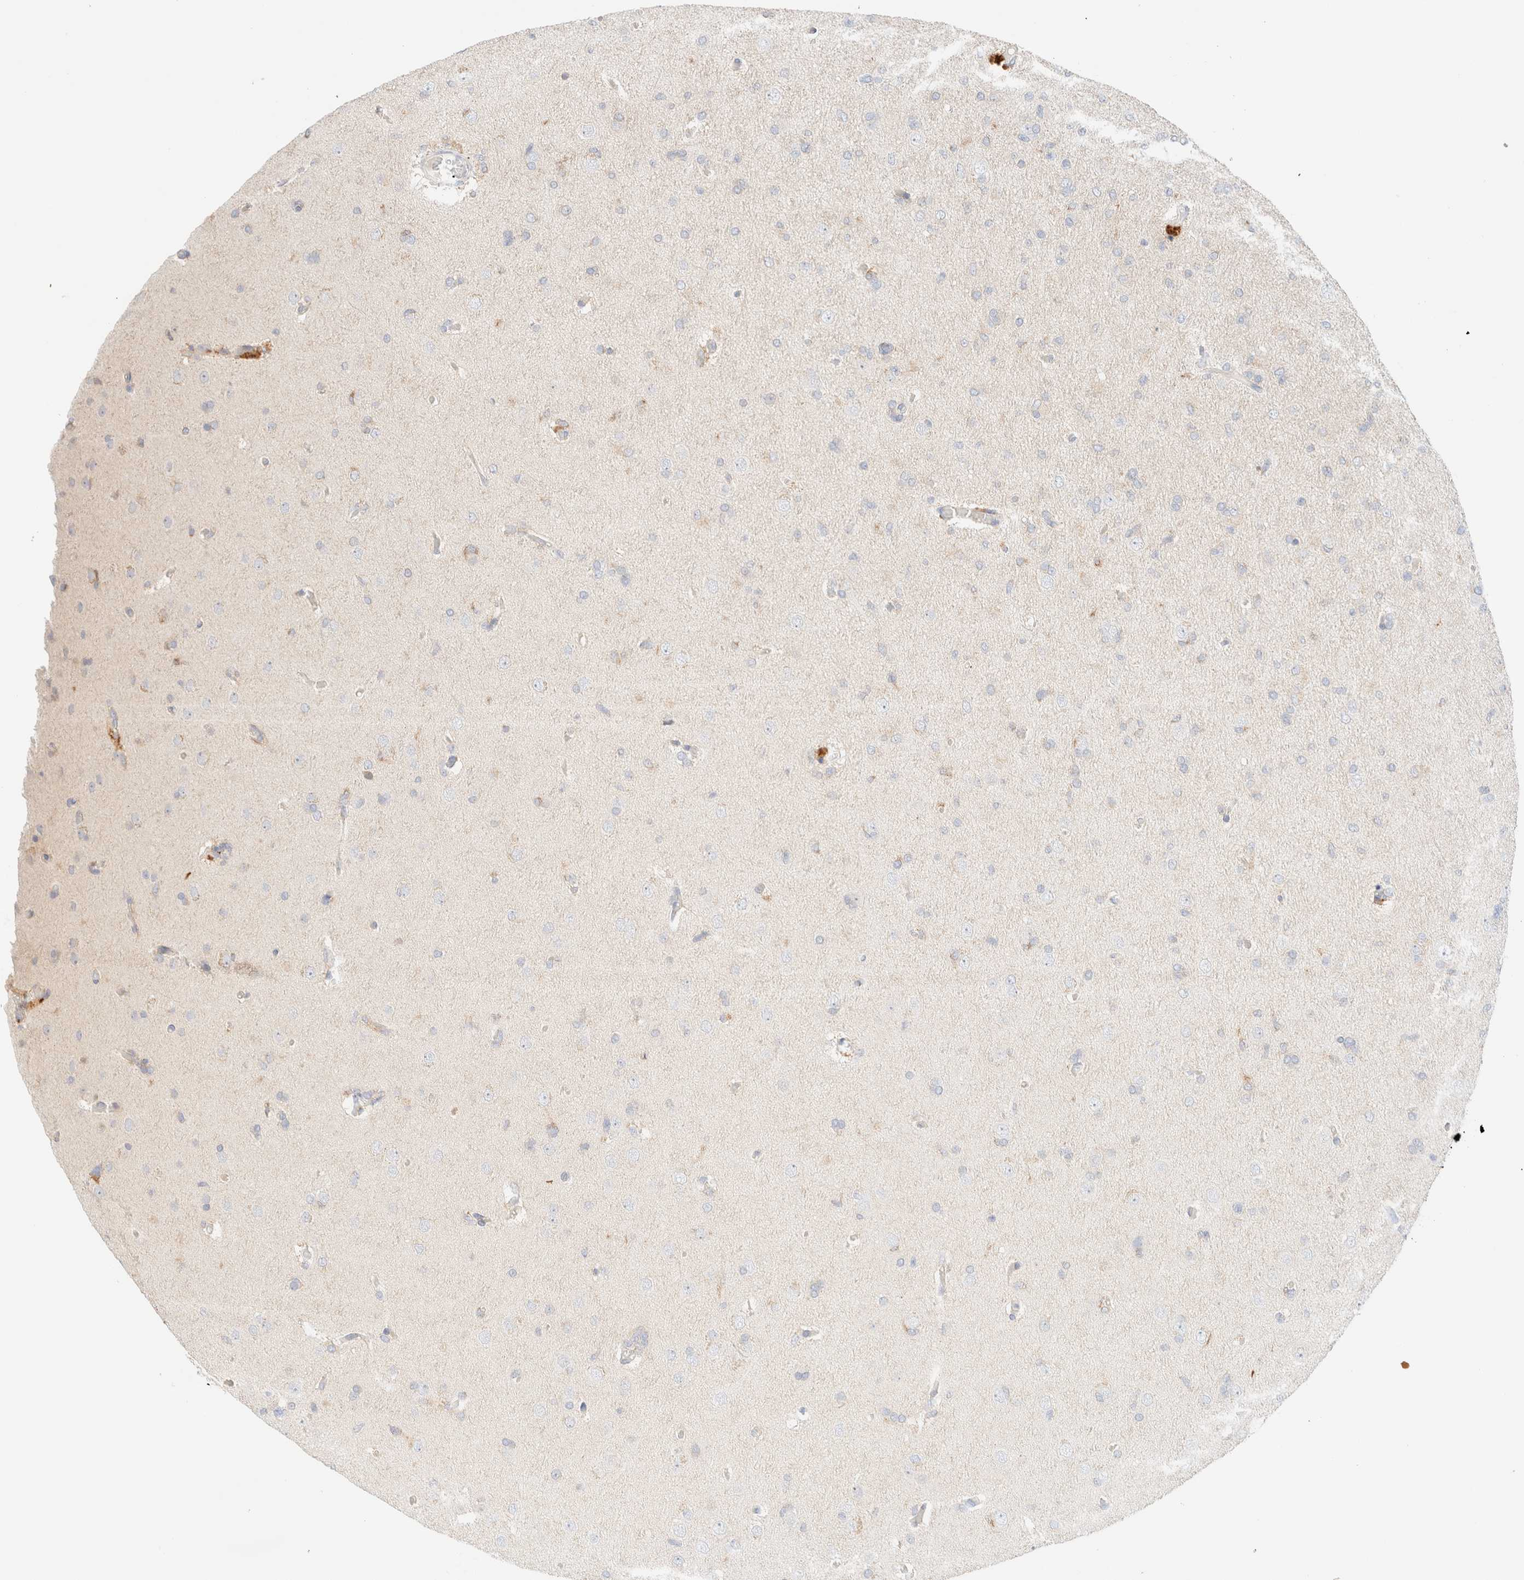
{"staining": {"intensity": "negative", "quantity": "none", "location": "none"}, "tissue": "glioma", "cell_type": "Tumor cells", "image_type": "cancer", "snomed": [{"axis": "morphology", "description": "Glioma, malignant, High grade"}, {"axis": "topography", "description": "Cerebral cortex"}], "caption": "This is an immunohistochemistry (IHC) micrograph of malignant high-grade glioma. There is no staining in tumor cells.", "gene": "SARM1", "patient": {"sex": "female", "age": 36}}